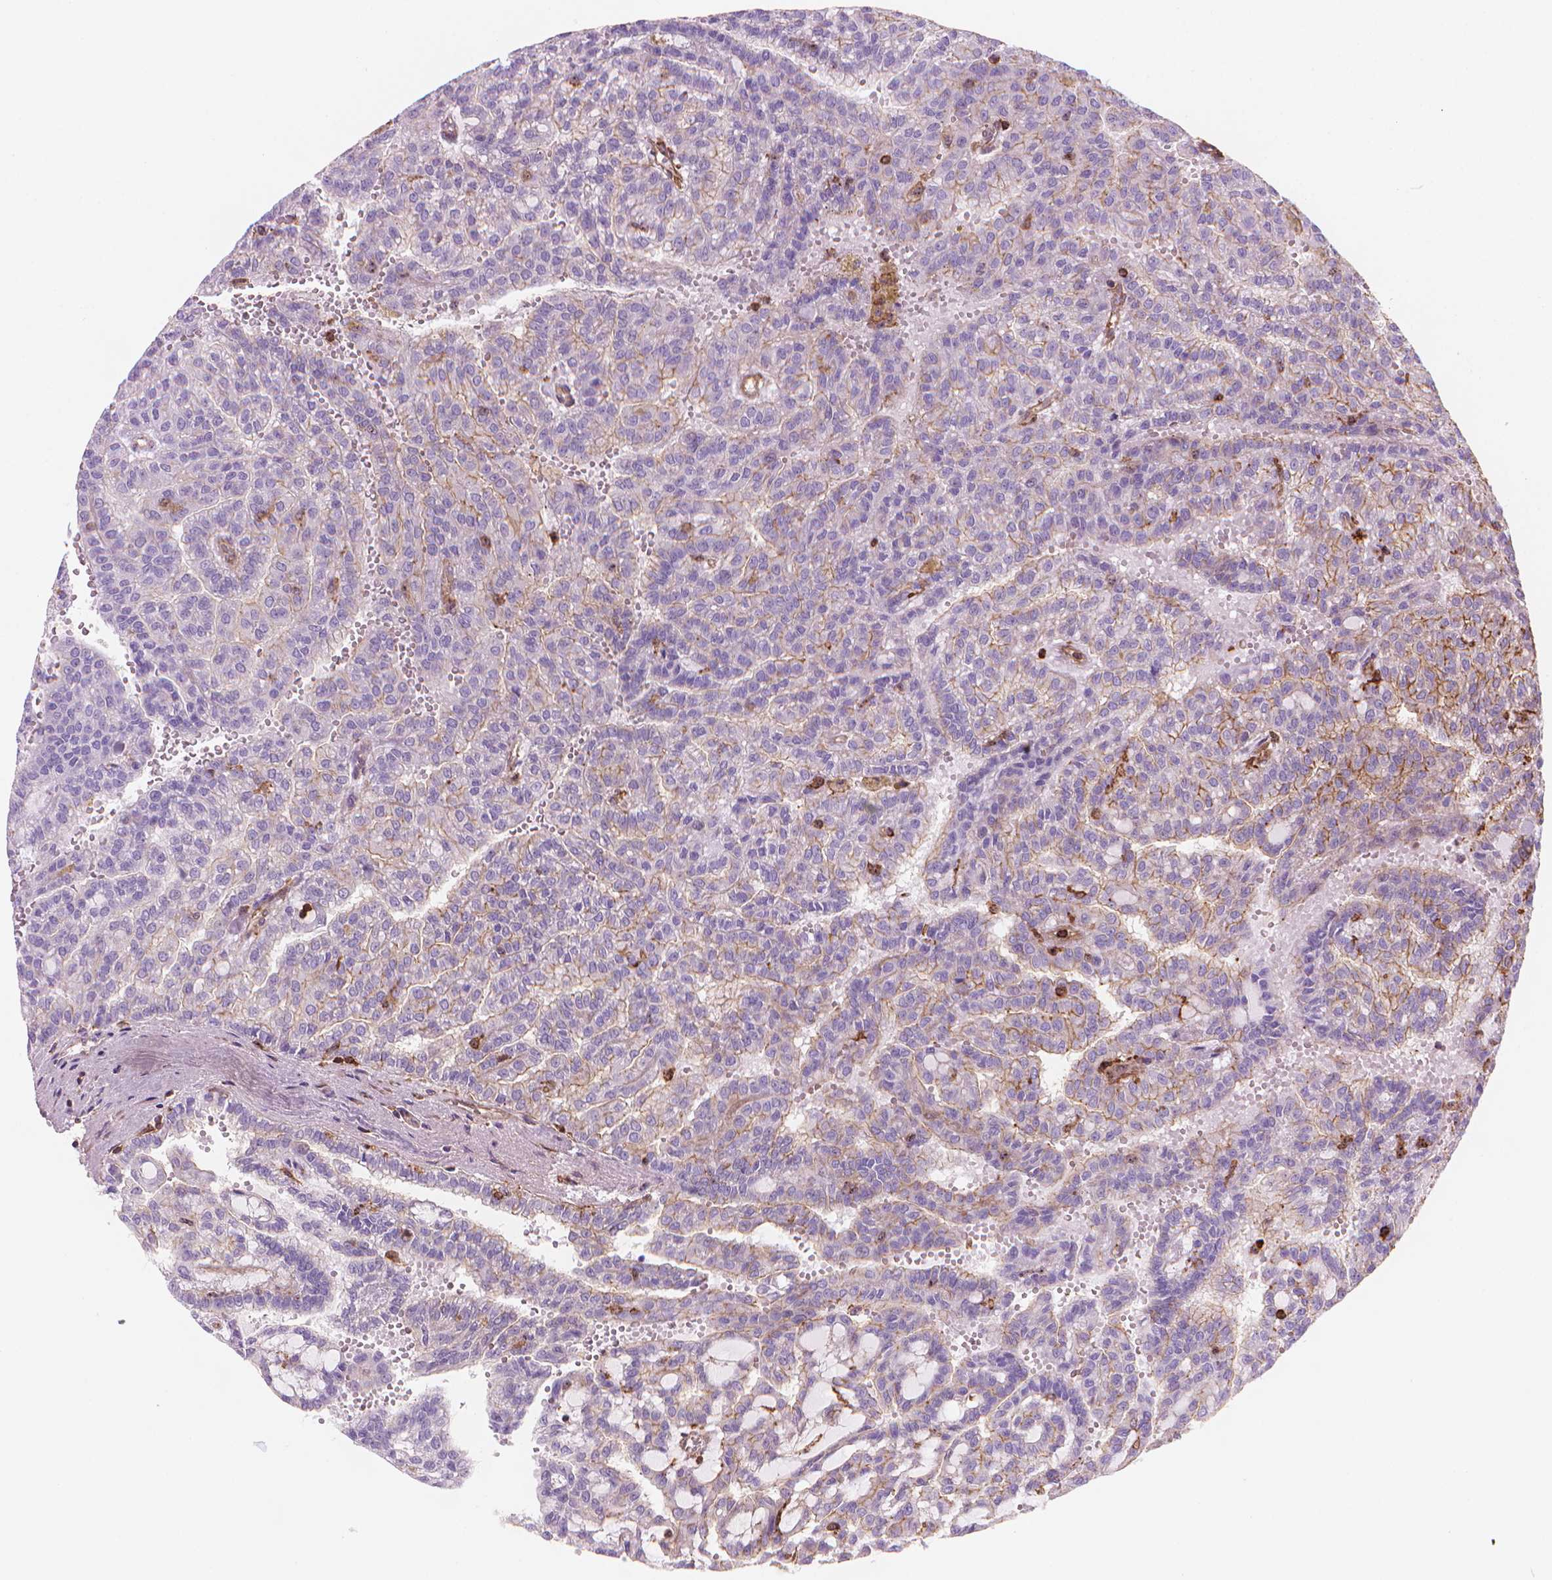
{"staining": {"intensity": "weak", "quantity": "<25%", "location": "cytoplasmic/membranous"}, "tissue": "renal cancer", "cell_type": "Tumor cells", "image_type": "cancer", "snomed": [{"axis": "morphology", "description": "Adenocarcinoma, NOS"}, {"axis": "topography", "description": "Kidney"}], "caption": "Renal cancer was stained to show a protein in brown. There is no significant expression in tumor cells.", "gene": "PATJ", "patient": {"sex": "male", "age": 63}}